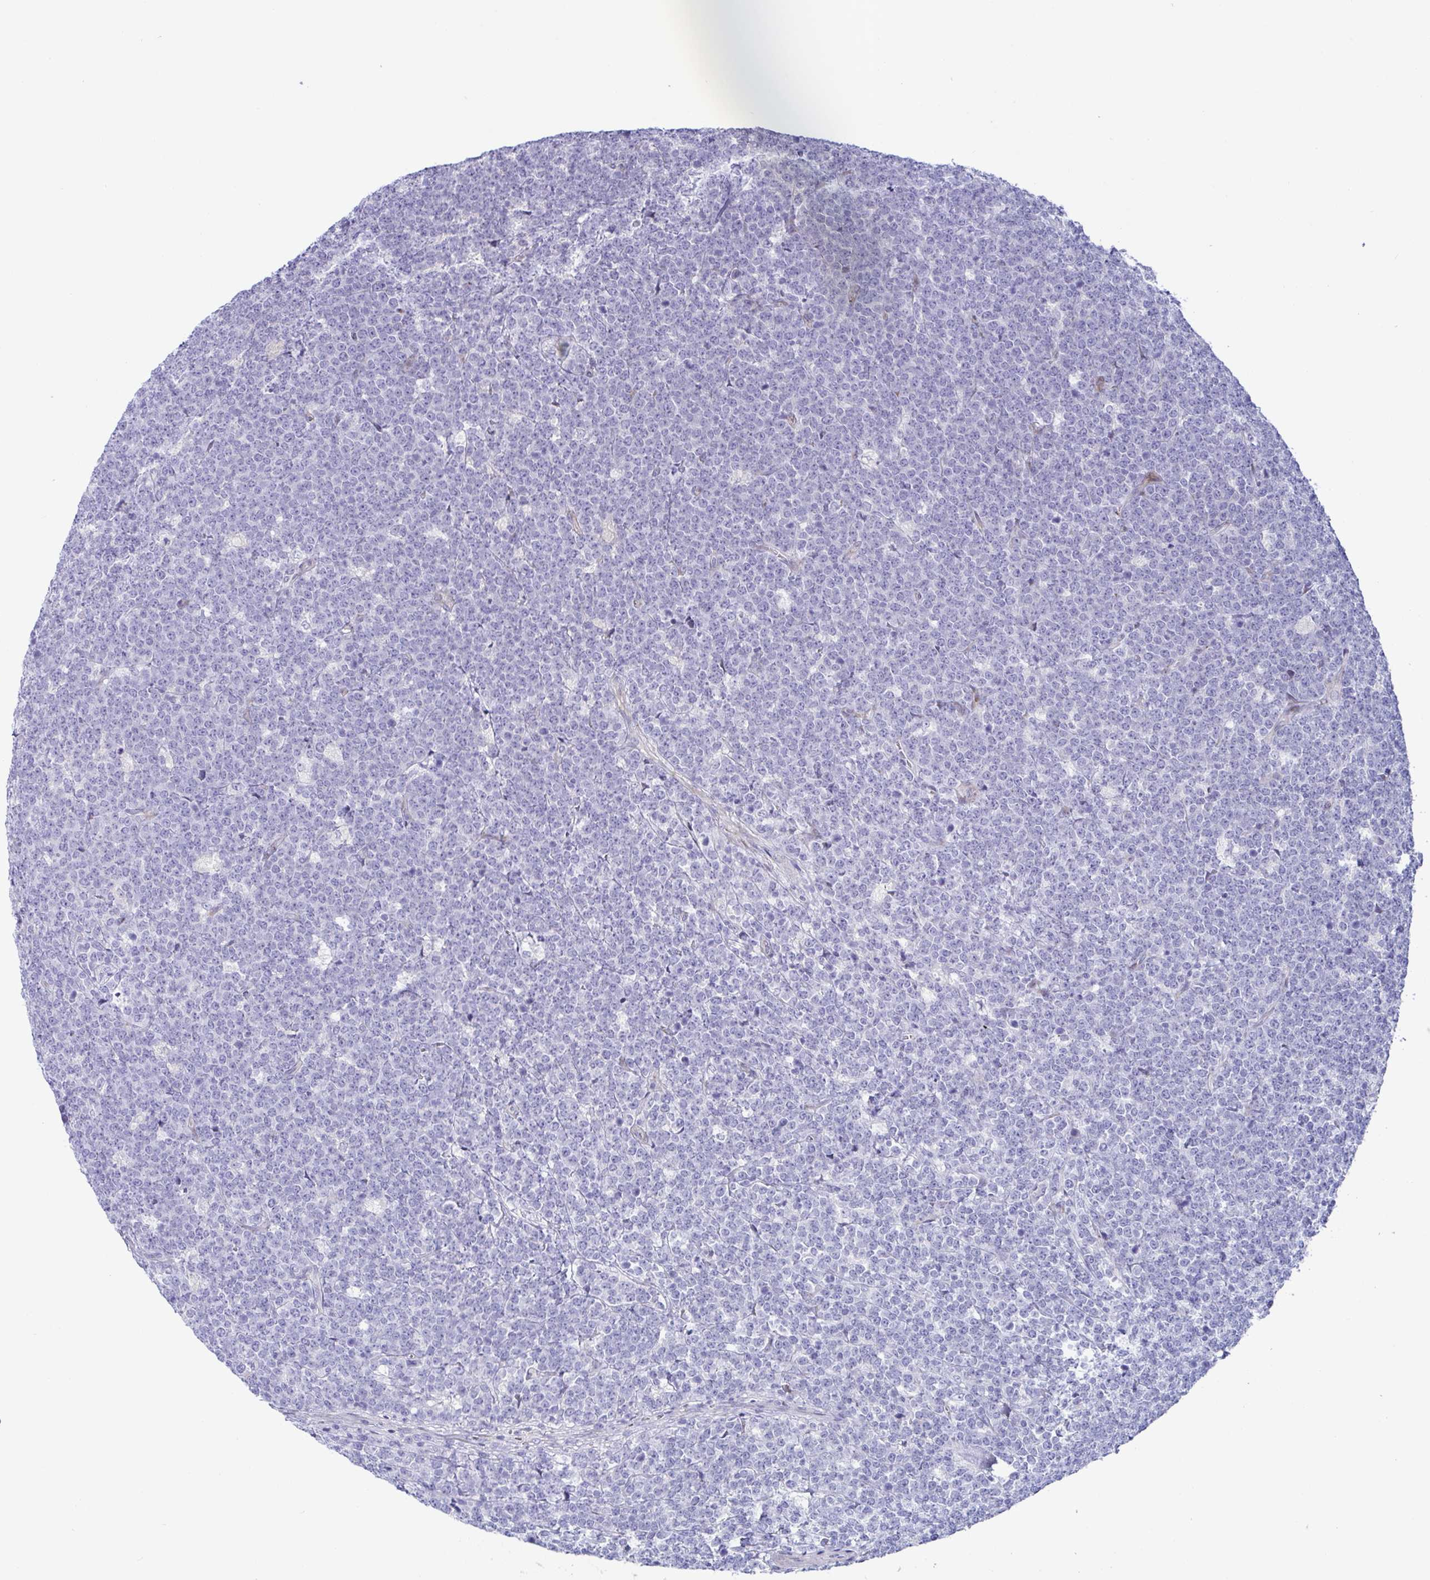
{"staining": {"intensity": "negative", "quantity": "none", "location": "none"}, "tissue": "lymphoma", "cell_type": "Tumor cells", "image_type": "cancer", "snomed": [{"axis": "morphology", "description": "Malignant lymphoma, non-Hodgkin's type, High grade"}, {"axis": "topography", "description": "Small intestine"}, {"axis": "topography", "description": "Colon"}], "caption": "Immunohistochemistry (IHC) image of lymphoma stained for a protein (brown), which displays no staining in tumor cells.", "gene": "ZNF713", "patient": {"sex": "male", "age": 8}}